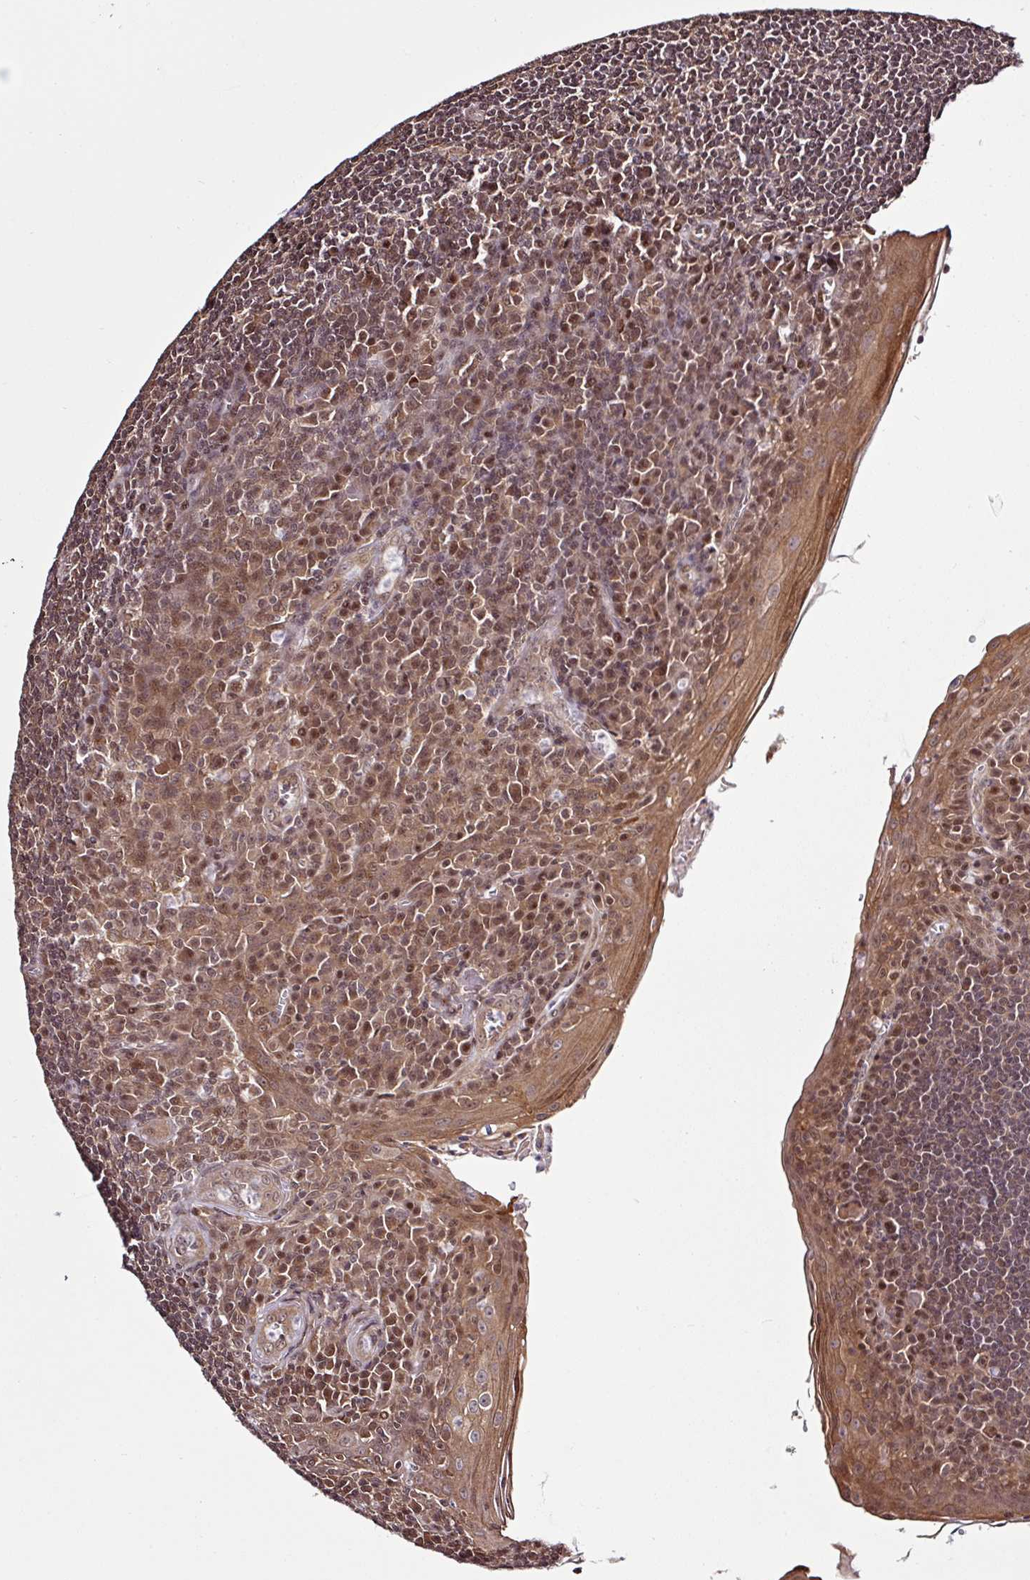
{"staining": {"intensity": "moderate", "quantity": ">75%", "location": "cytoplasmic/membranous,nuclear"}, "tissue": "tonsil", "cell_type": "Germinal center cells", "image_type": "normal", "snomed": [{"axis": "morphology", "description": "Normal tissue, NOS"}, {"axis": "topography", "description": "Tonsil"}], "caption": "Protein expression by immunohistochemistry reveals moderate cytoplasmic/membranous,nuclear expression in about >75% of germinal center cells in unremarkable tonsil.", "gene": "ITPKC", "patient": {"sex": "male", "age": 27}}